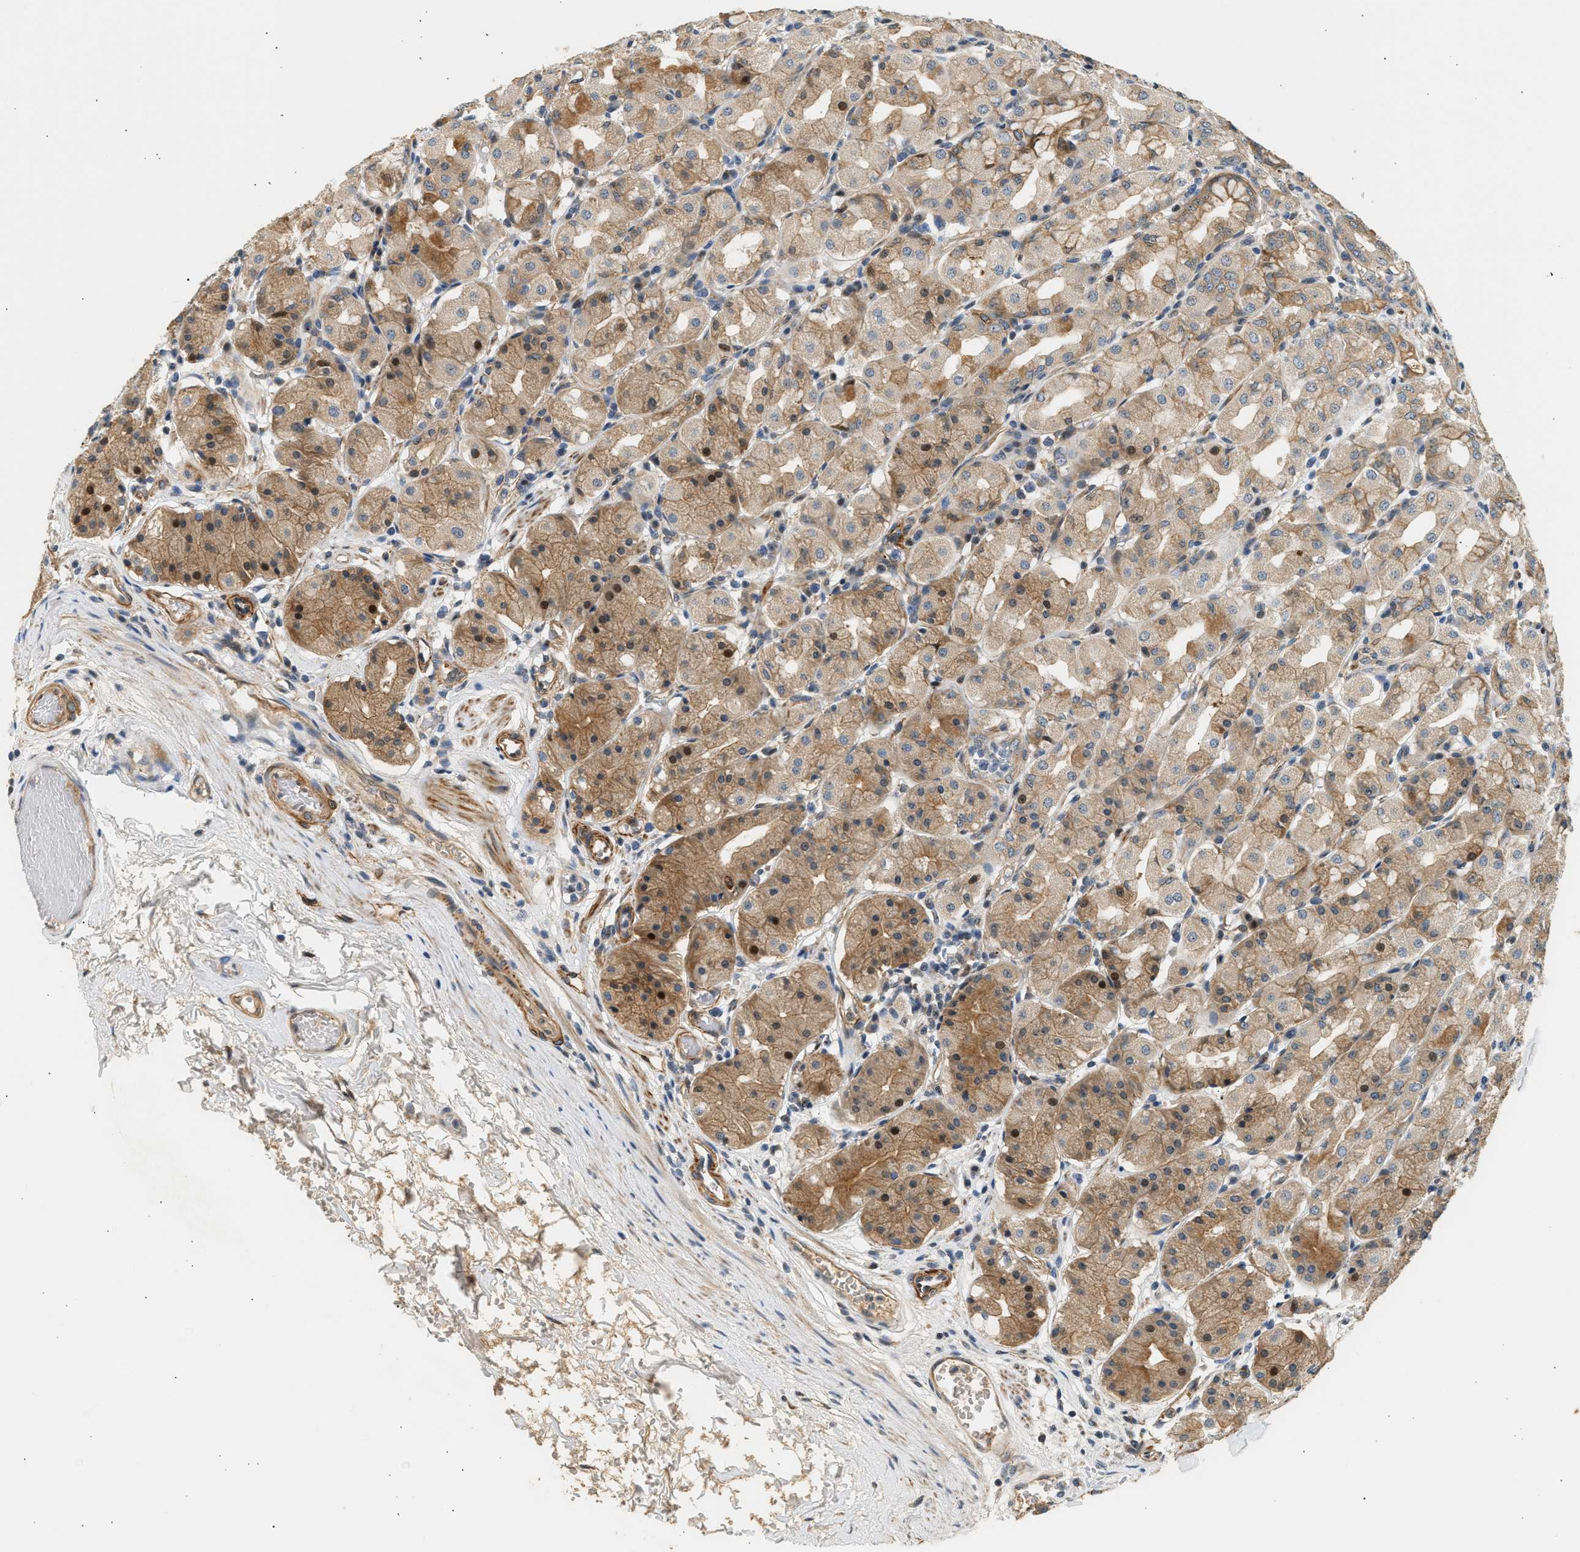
{"staining": {"intensity": "moderate", "quantity": ">75%", "location": "cytoplasmic/membranous,nuclear"}, "tissue": "stomach", "cell_type": "Glandular cells", "image_type": "normal", "snomed": [{"axis": "morphology", "description": "Normal tissue, NOS"}, {"axis": "topography", "description": "Stomach"}, {"axis": "topography", "description": "Stomach, lower"}], "caption": "IHC of normal human stomach shows medium levels of moderate cytoplasmic/membranous,nuclear staining in approximately >75% of glandular cells.", "gene": "WDR31", "patient": {"sex": "female", "age": 56}}